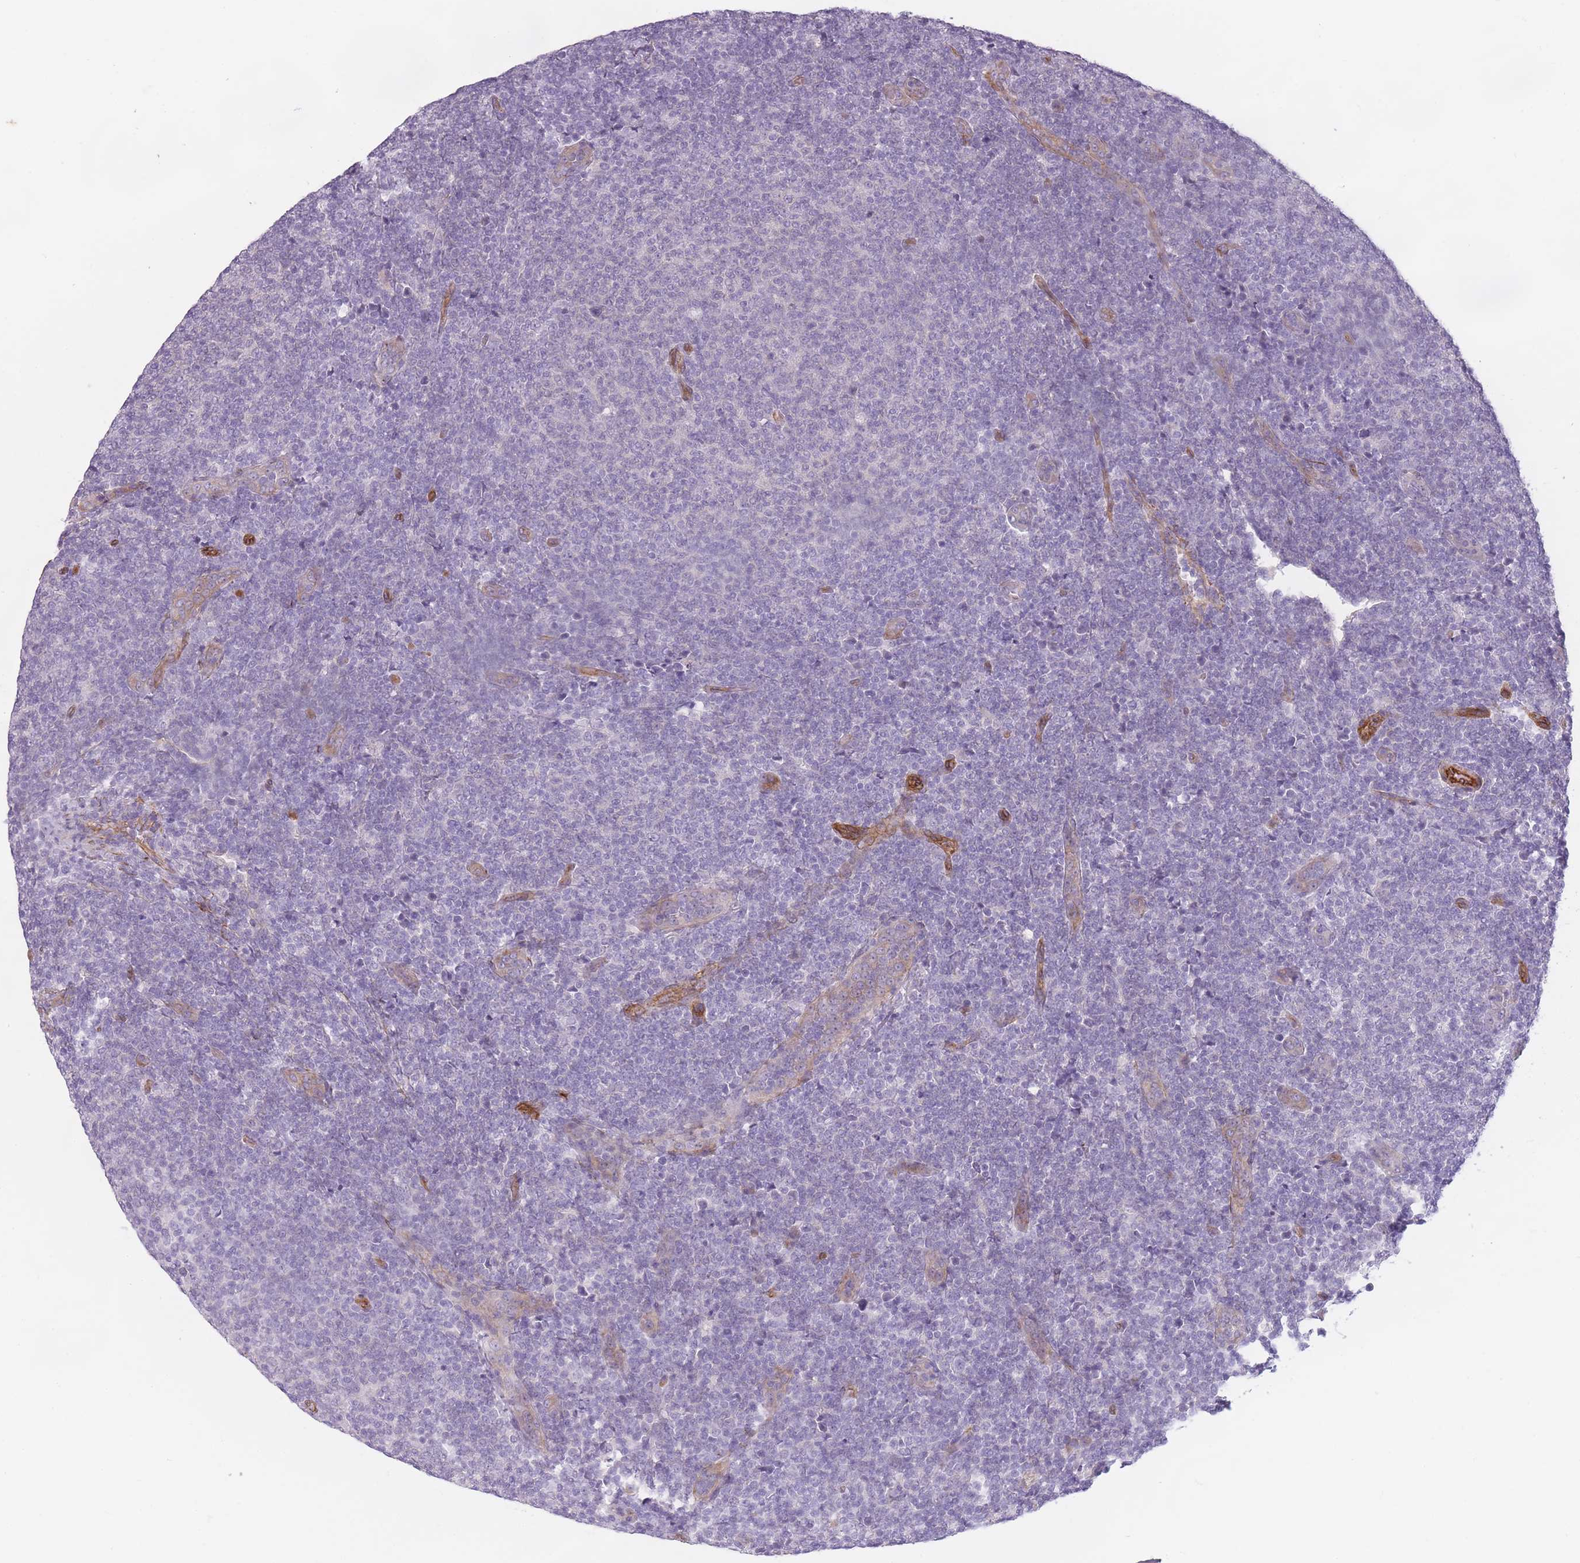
{"staining": {"intensity": "negative", "quantity": "none", "location": "none"}, "tissue": "lymphoma", "cell_type": "Tumor cells", "image_type": "cancer", "snomed": [{"axis": "morphology", "description": "Malignant lymphoma, non-Hodgkin's type, Low grade"}, {"axis": "topography", "description": "Lymph node"}], "caption": "Protein analysis of lymphoma reveals no significant staining in tumor cells.", "gene": "OR6B3", "patient": {"sex": "male", "age": 66}}